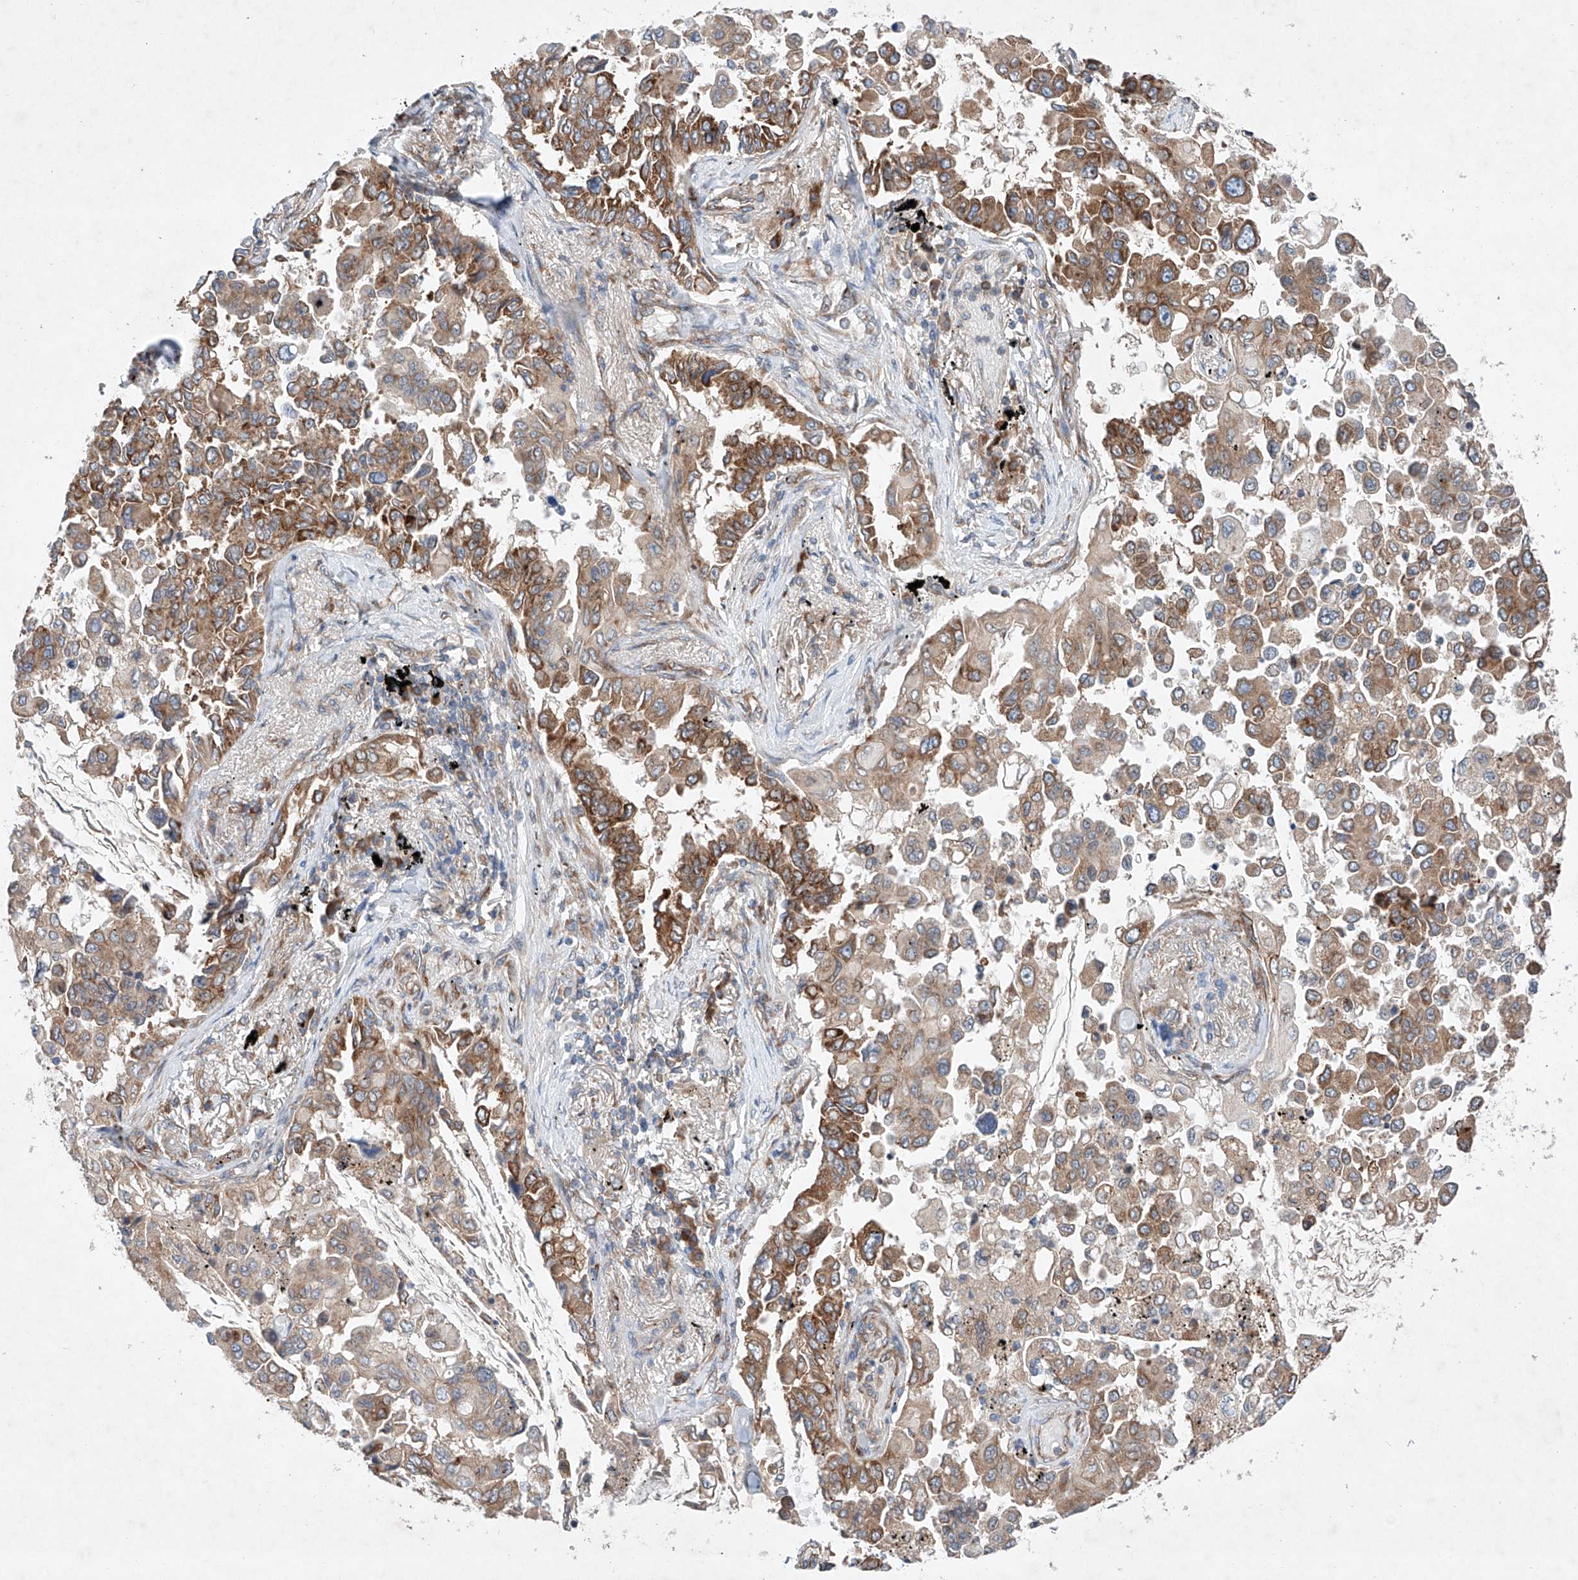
{"staining": {"intensity": "moderate", "quantity": ">75%", "location": "cytoplasmic/membranous"}, "tissue": "lung cancer", "cell_type": "Tumor cells", "image_type": "cancer", "snomed": [{"axis": "morphology", "description": "Adenocarcinoma, NOS"}, {"axis": "topography", "description": "Lung"}], "caption": "Human lung adenocarcinoma stained with a protein marker reveals moderate staining in tumor cells.", "gene": "FASTK", "patient": {"sex": "female", "age": 67}}